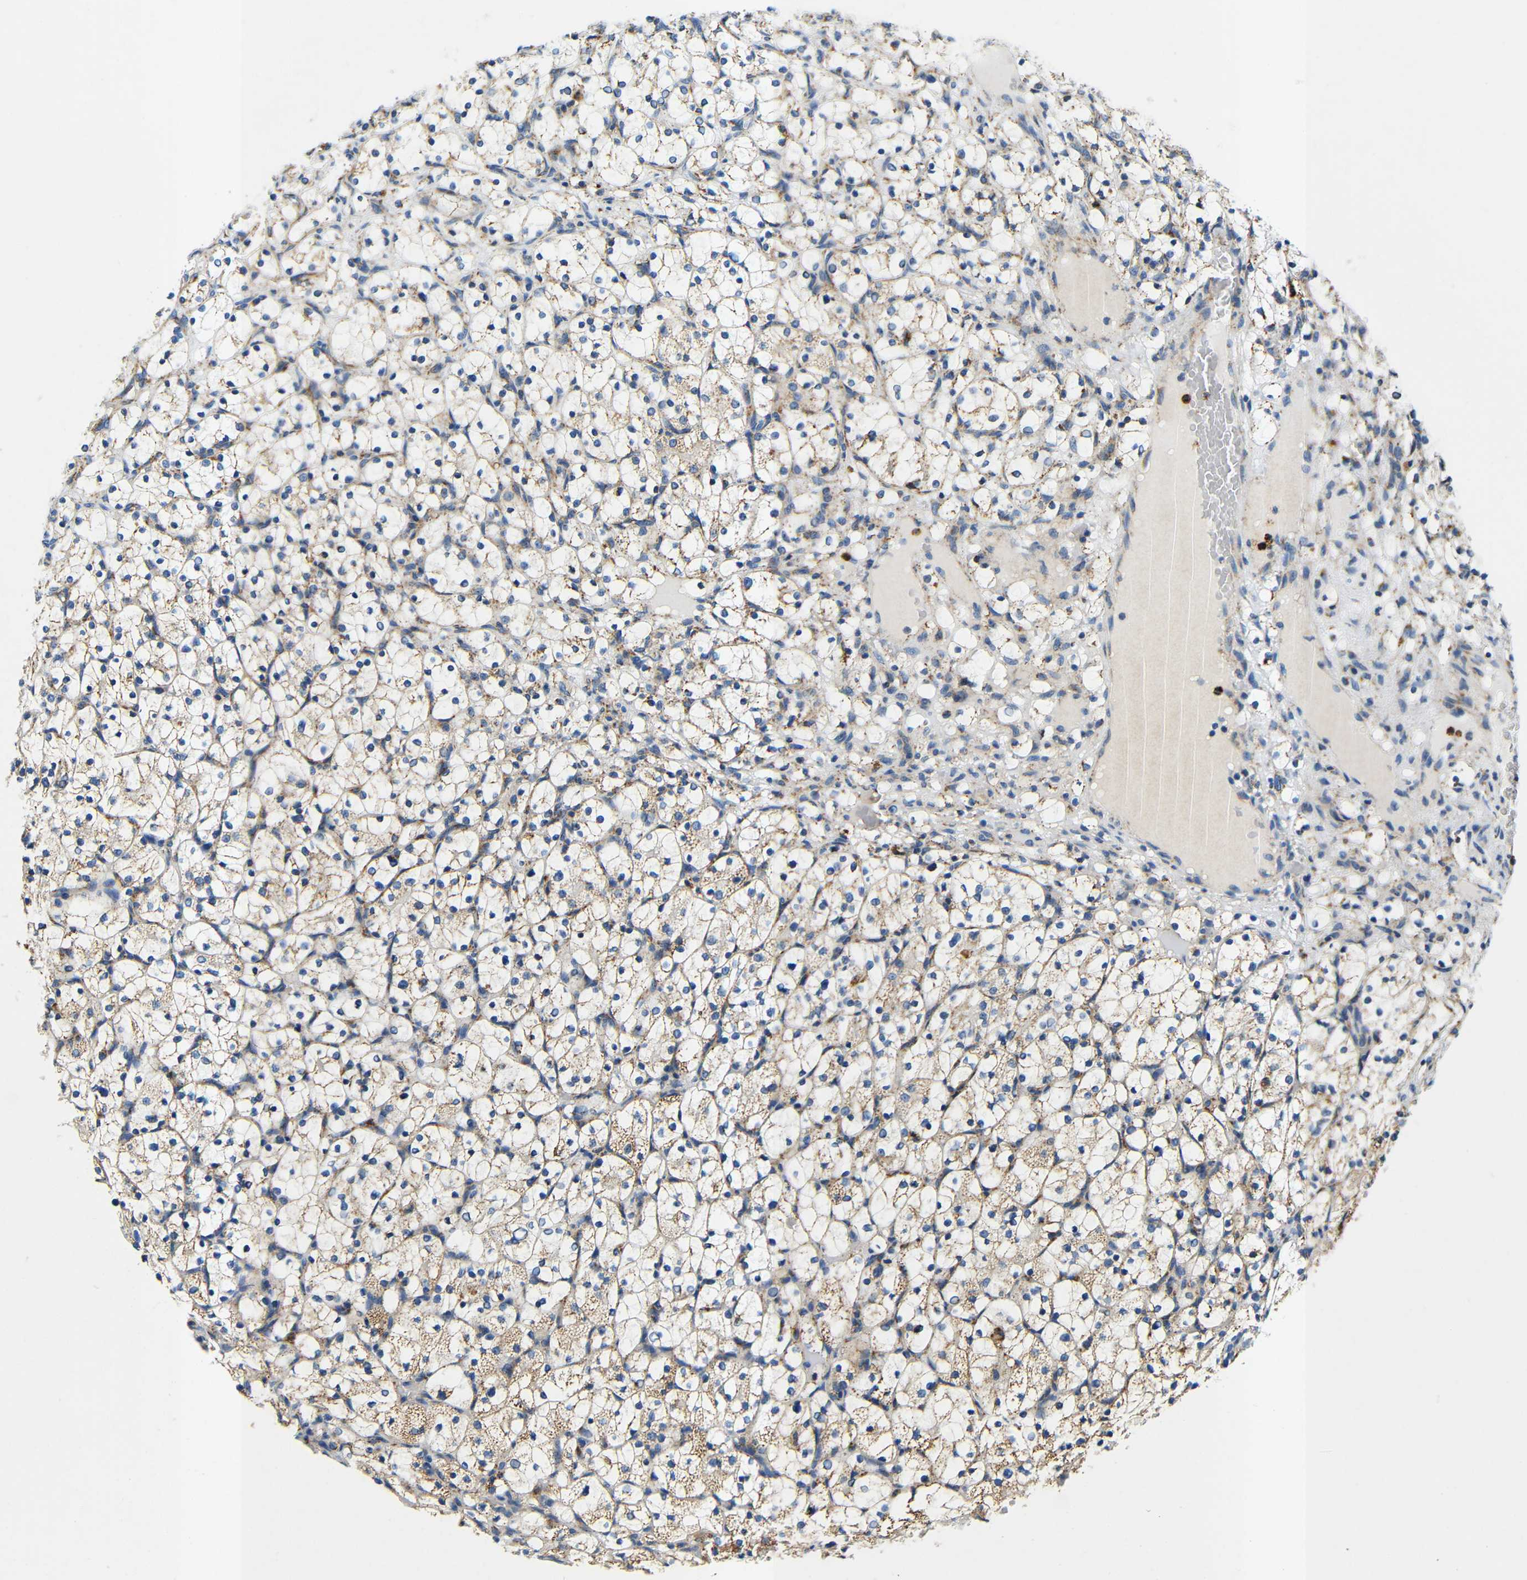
{"staining": {"intensity": "weak", "quantity": "25%-75%", "location": "cytoplasmic/membranous"}, "tissue": "renal cancer", "cell_type": "Tumor cells", "image_type": "cancer", "snomed": [{"axis": "morphology", "description": "Adenocarcinoma, NOS"}, {"axis": "topography", "description": "Kidney"}], "caption": "Immunohistochemical staining of renal cancer (adenocarcinoma) exhibits low levels of weak cytoplasmic/membranous expression in approximately 25%-75% of tumor cells.", "gene": "GALNT18", "patient": {"sex": "female", "age": 69}}